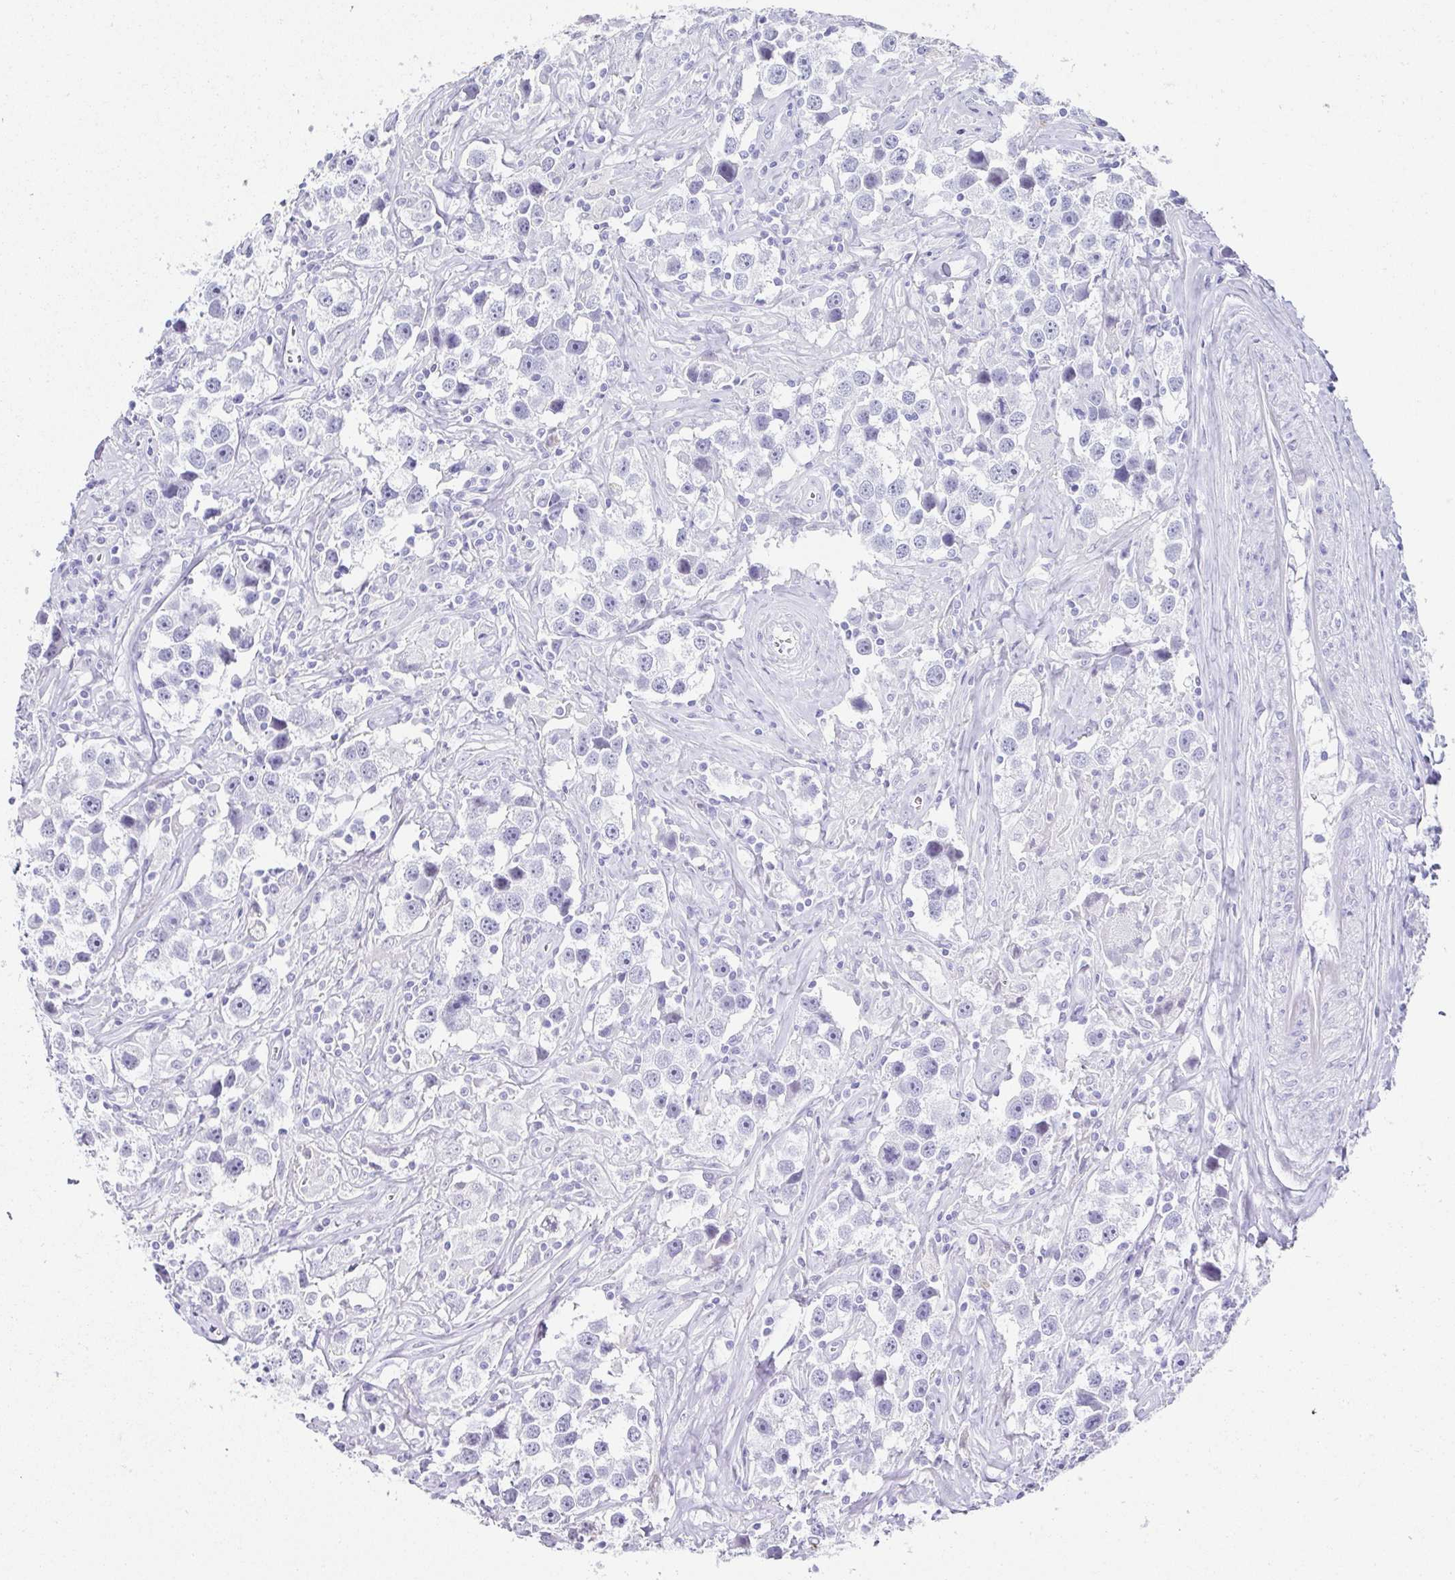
{"staining": {"intensity": "negative", "quantity": "none", "location": "none"}, "tissue": "testis cancer", "cell_type": "Tumor cells", "image_type": "cancer", "snomed": [{"axis": "morphology", "description": "Seminoma, NOS"}, {"axis": "topography", "description": "Testis"}], "caption": "Immunohistochemical staining of testis seminoma displays no significant expression in tumor cells.", "gene": "ESX1", "patient": {"sex": "male", "age": 49}}